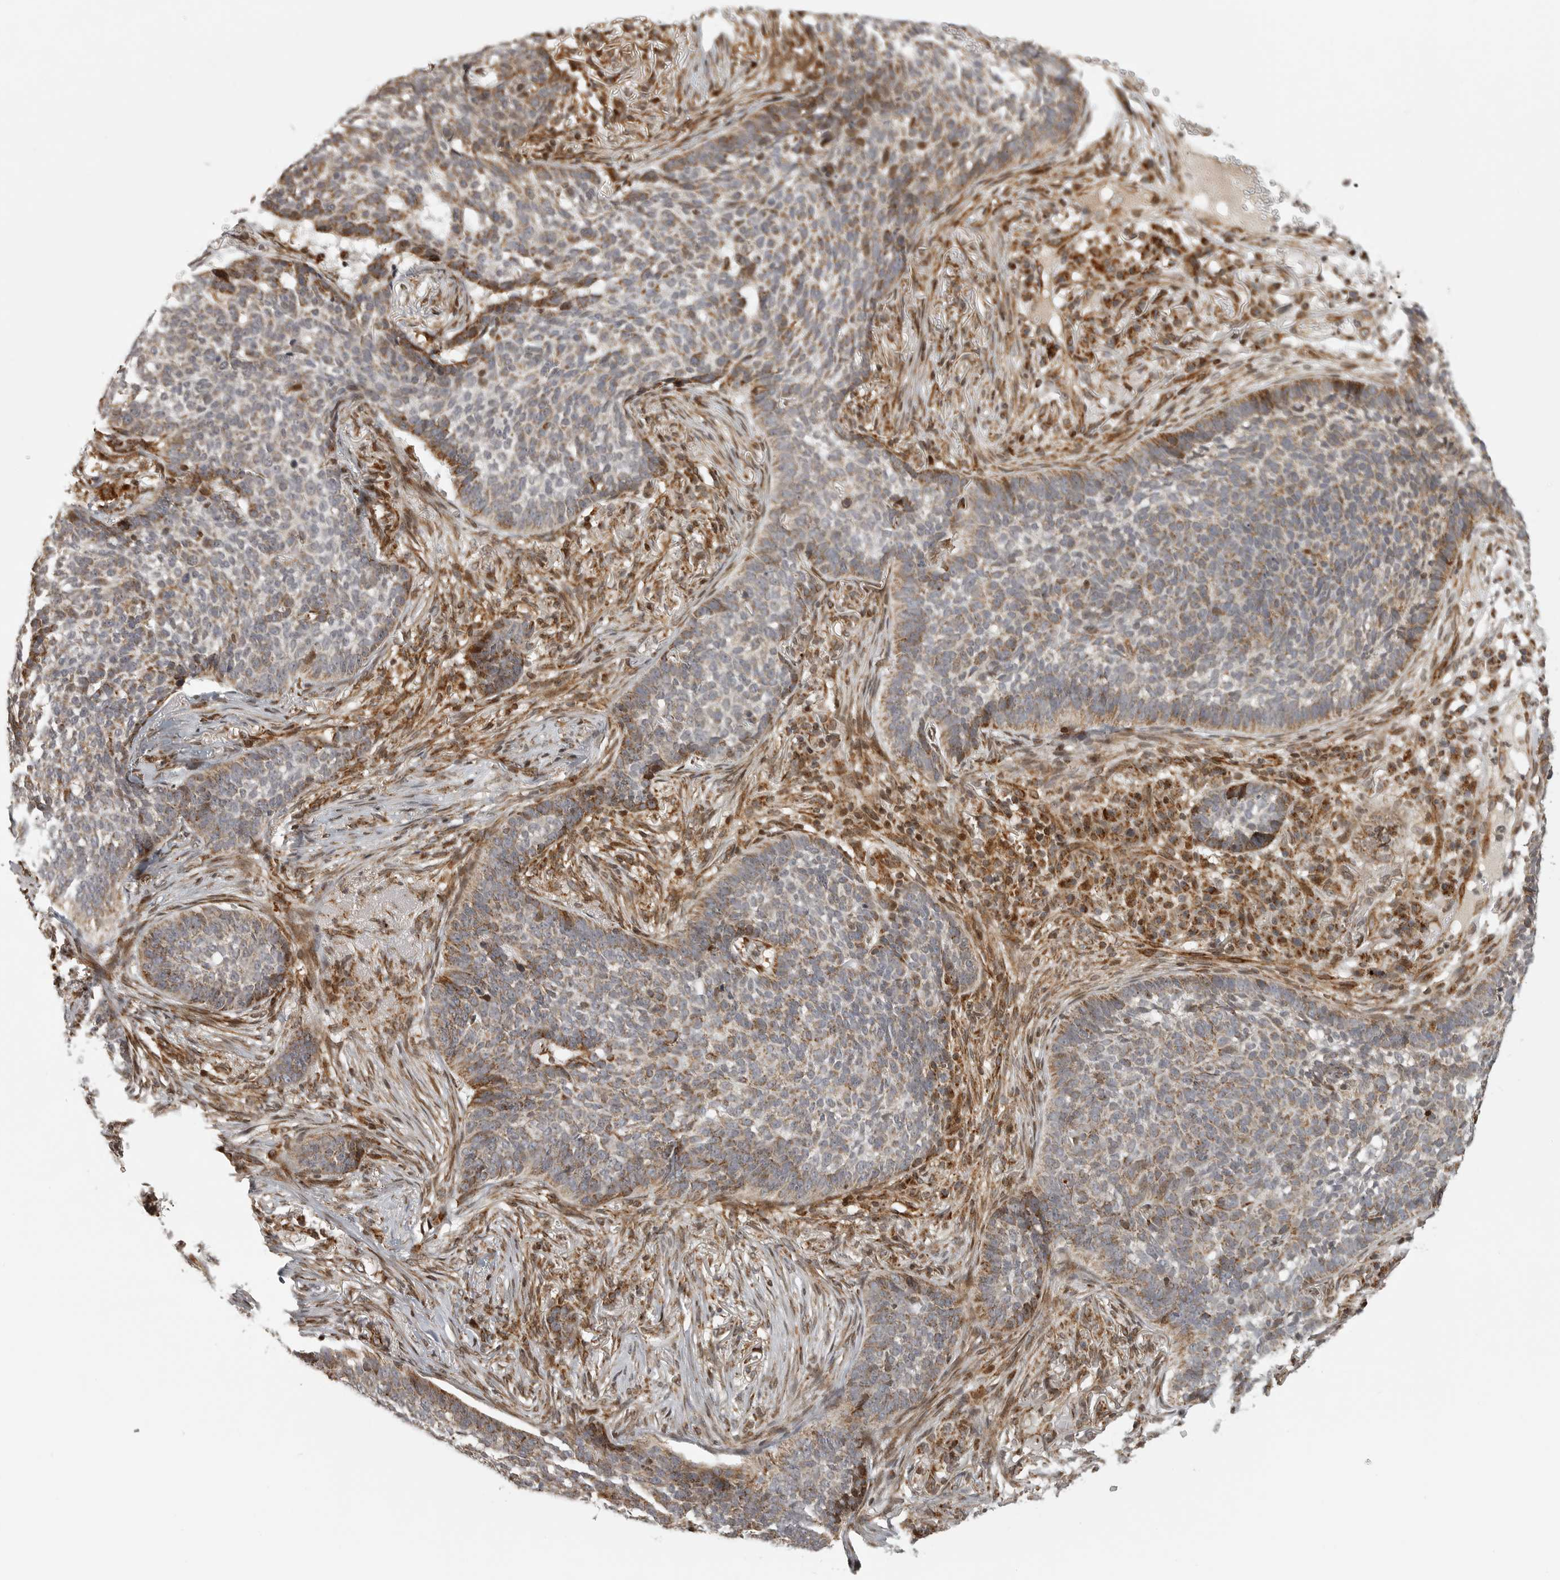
{"staining": {"intensity": "moderate", "quantity": ">75%", "location": "cytoplasmic/membranous"}, "tissue": "skin cancer", "cell_type": "Tumor cells", "image_type": "cancer", "snomed": [{"axis": "morphology", "description": "Basal cell carcinoma"}, {"axis": "topography", "description": "Skin"}], "caption": "Immunohistochemistry (IHC) photomicrograph of skin basal cell carcinoma stained for a protein (brown), which demonstrates medium levels of moderate cytoplasmic/membranous positivity in approximately >75% of tumor cells.", "gene": "NARS2", "patient": {"sex": "male", "age": 85}}